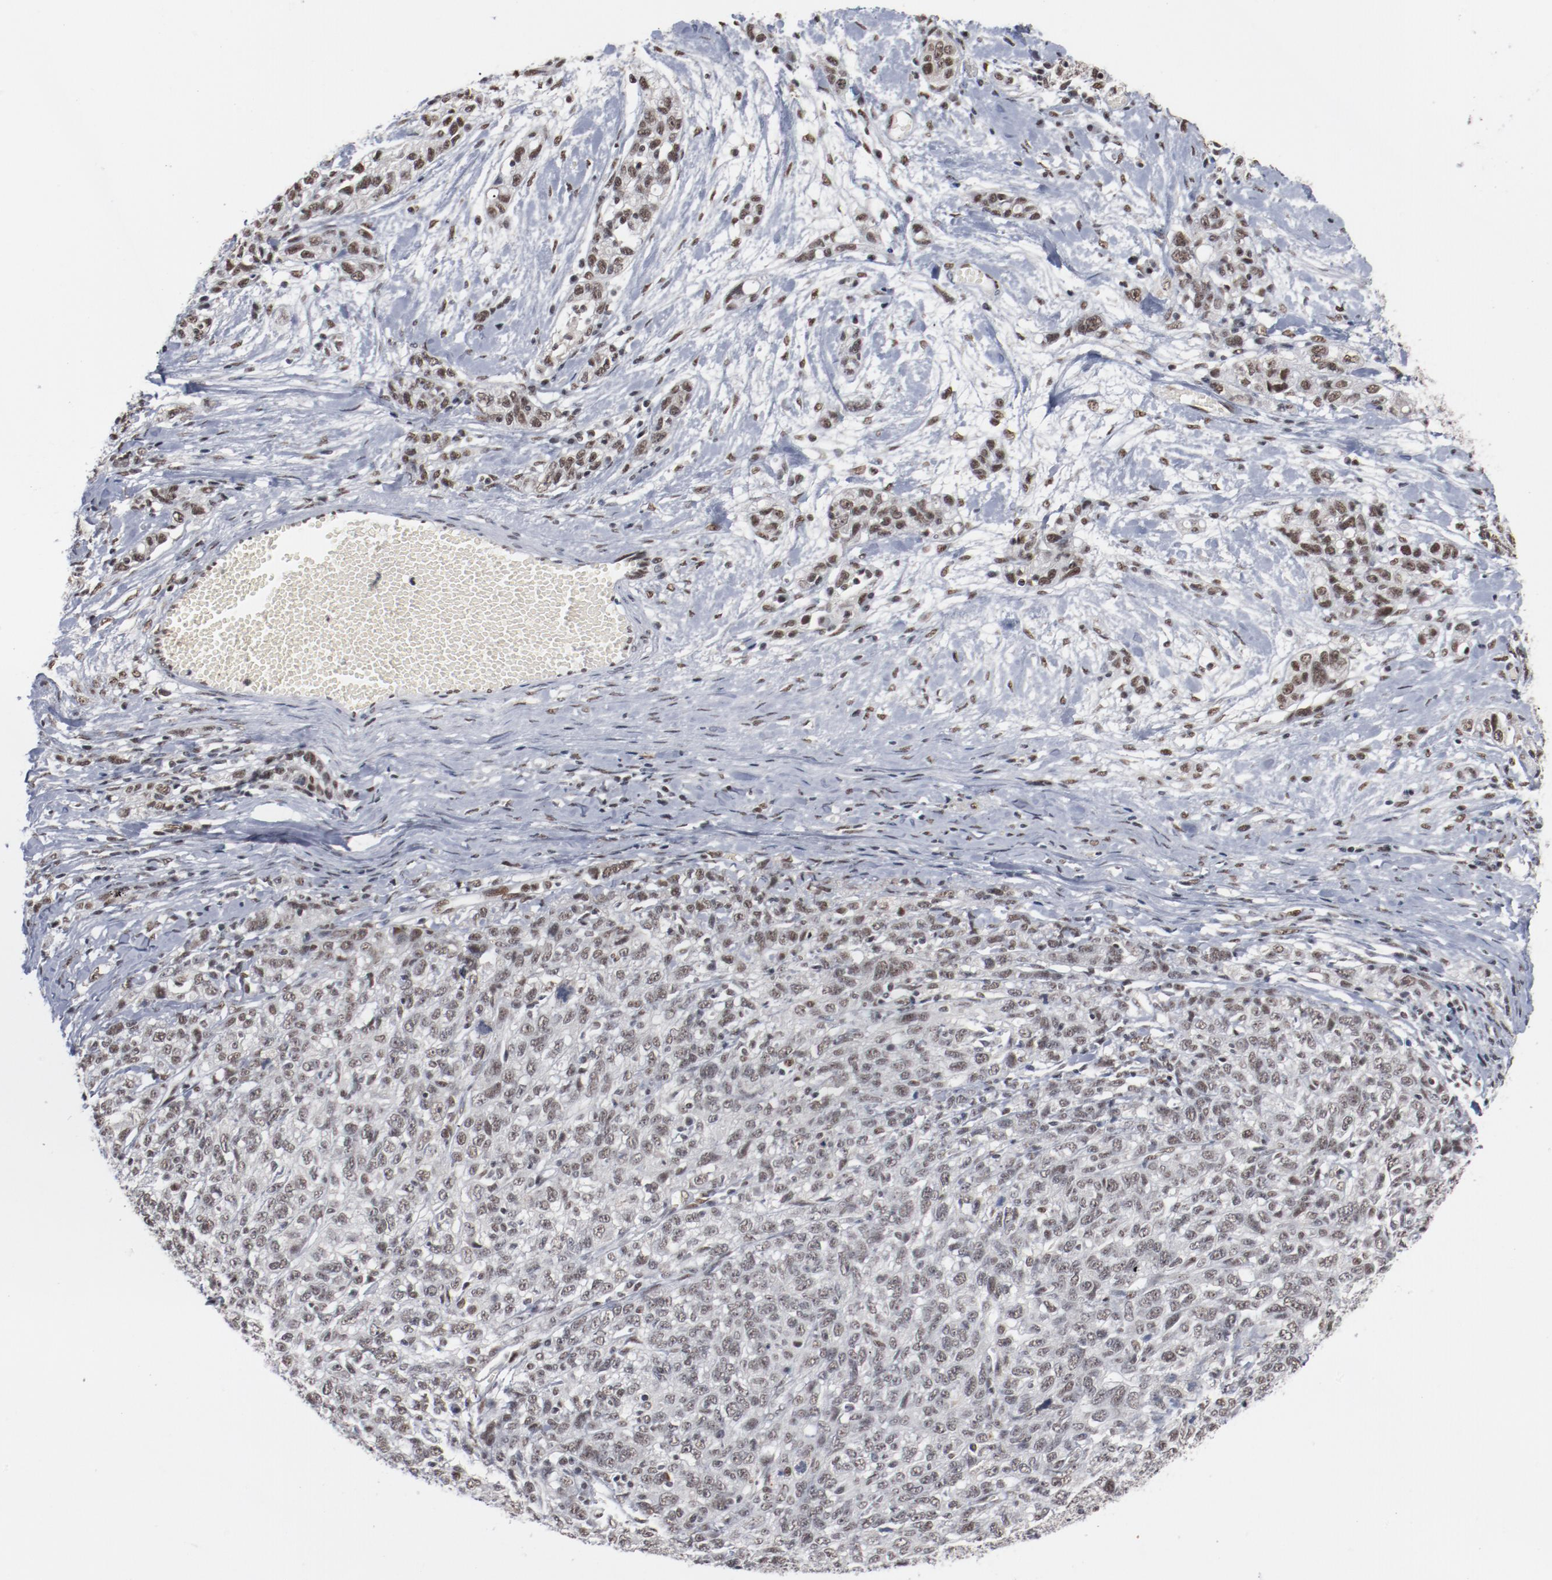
{"staining": {"intensity": "moderate", "quantity": "25%-75%", "location": "nuclear"}, "tissue": "ovarian cancer", "cell_type": "Tumor cells", "image_type": "cancer", "snomed": [{"axis": "morphology", "description": "Cystadenocarcinoma, serous, NOS"}, {"axis": "topography", "description": "Ovary"}], "caption": "Tumor cells show medium levels of moderate nuclear positivity in approximately 25%-75% of cells in human ovarian cancer.", "gene": "BUB3", "patient": {"sex": "female", "age": 71}}